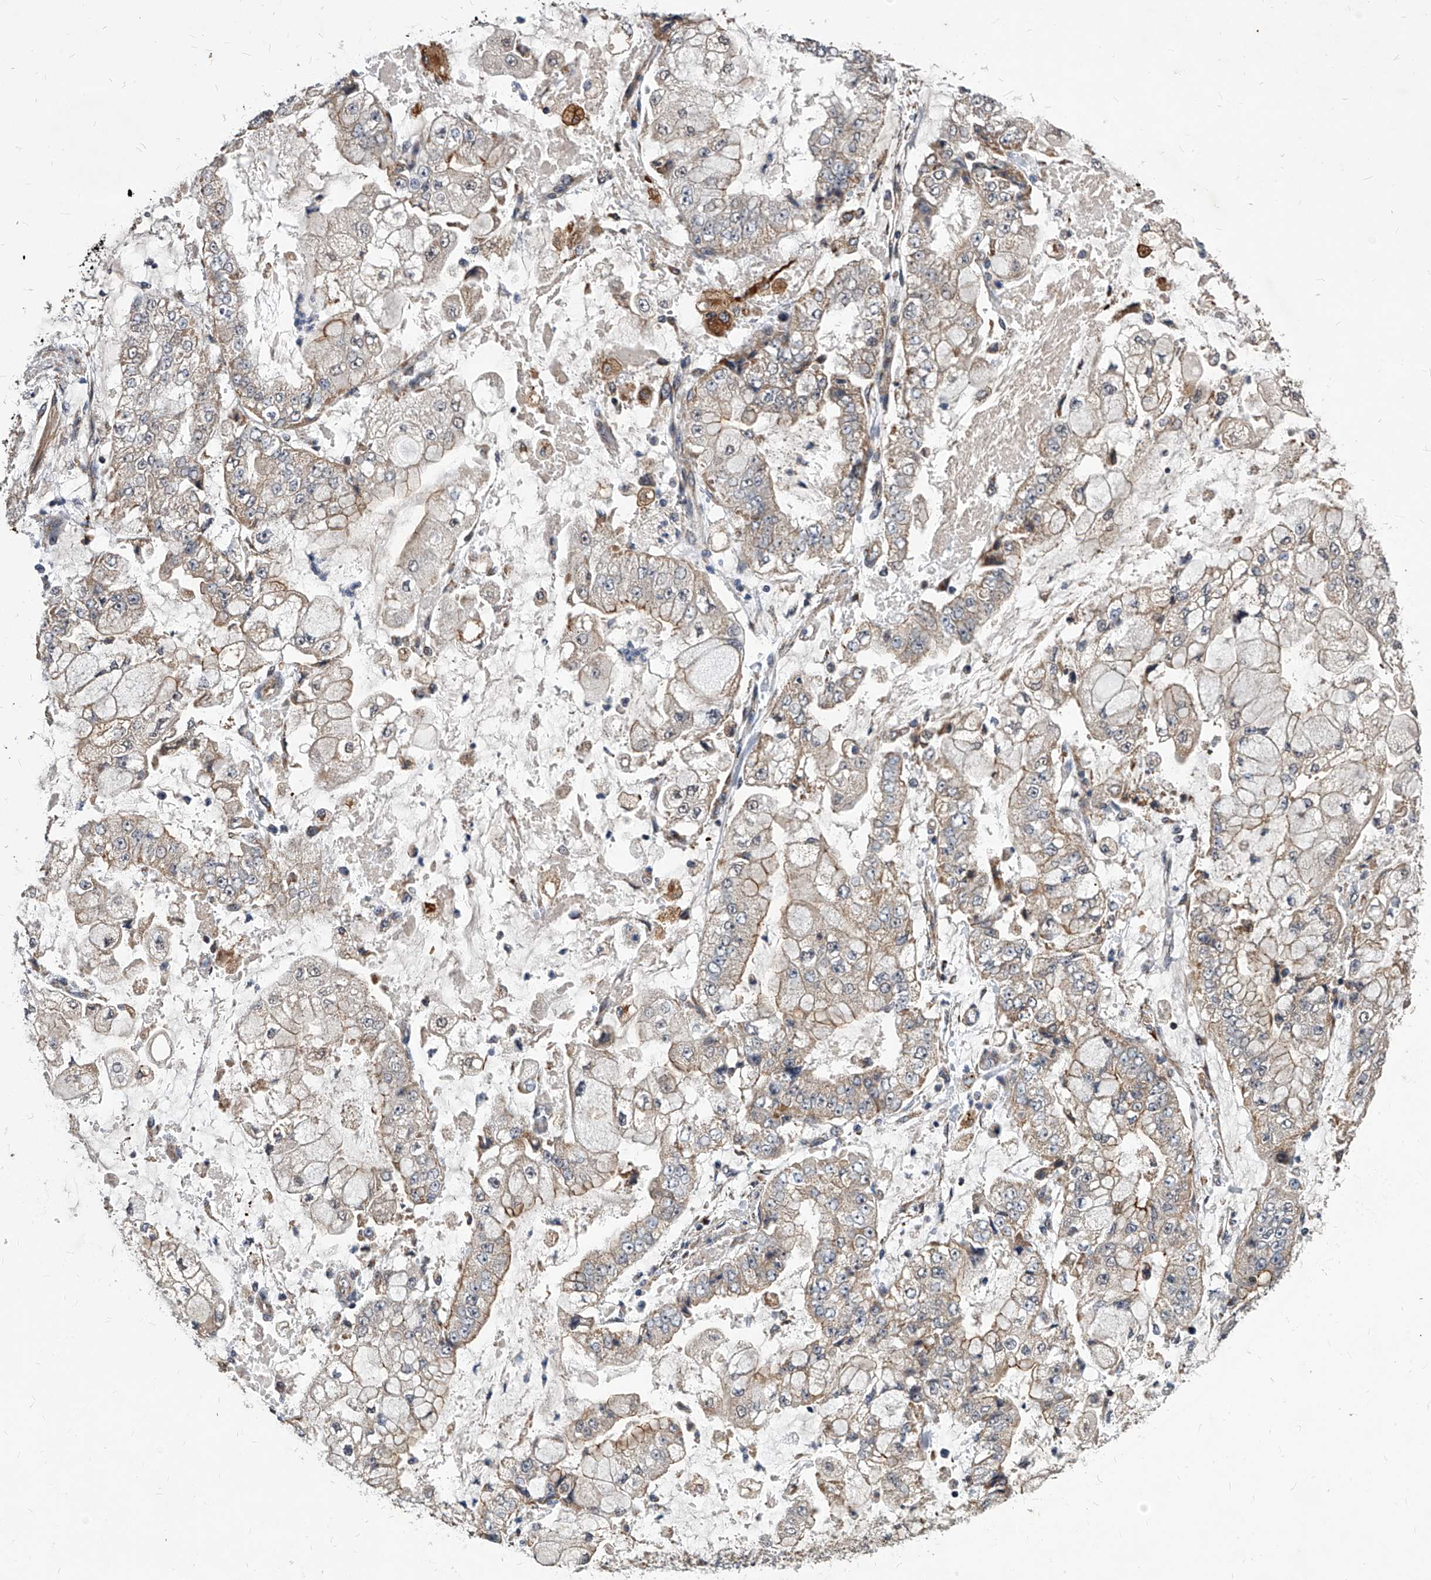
{"staining": {"intensity": "weak", "quantity": "25%-75%", "location": "cytoplasmic/membranous"}, "tissue": "stomach cancer", "cell_type": "Tumor cells", "image_type": "cancer", "snomed": [{"axis": "morphology", "description": "Adenocarcinoma, NOS"}, {"axis": "topography", "description": "Stomach"}], "caption": "Immunohistochemical staining of human stomach cancer exhibits weak cytoplasmic/membranous protein expression in approximately 25%-75% of tumor cells.", "gene": "SOBP", "patient": {"sex": "male", "age": 76}}